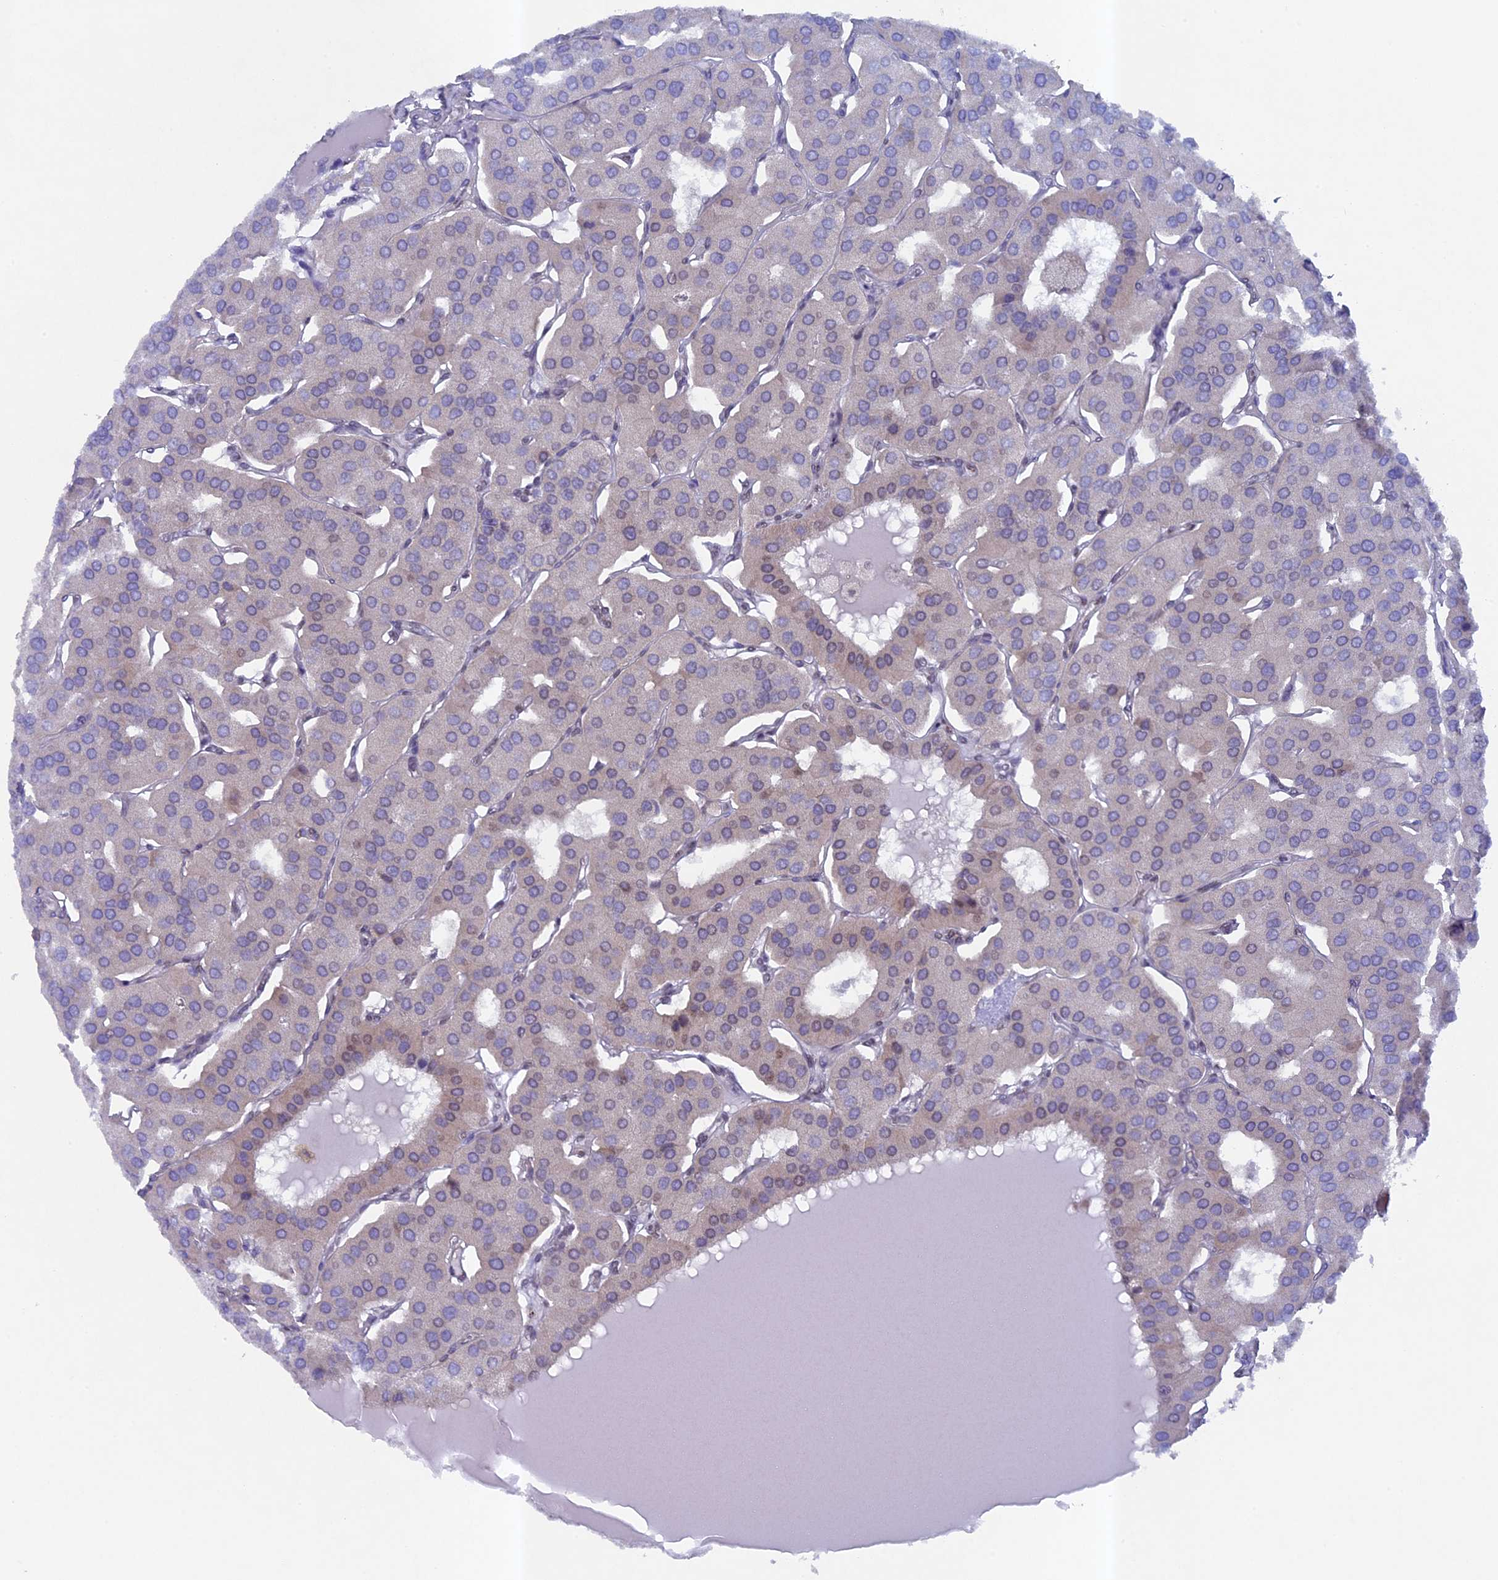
{"staining": {"intensity": "weak", "quantity": "25%-75%", "location": "cytoplasmic/membranous"}, "tissue": "parathyroid gland", "cell_type": "Glandular cells", "image_type": "normal", "snomed": [{"axis": "morphology", "description": "Normal tissue, NOS"}, {"axis": "morphology", "description": "Adenoma, NOS"}, {"axis": "topography", "description": "Parathyroid gland"}], "caption": "High-power microscopy captured an immunohistochemistry (IHC) histopathology image of normal parathyroid gland, revealing weak cytoplasmic/membranous expression in approximately 25%-75% of glandular cells.", "gene": "DIXDC1", "patient": {"sex": "female", "age": 86}}